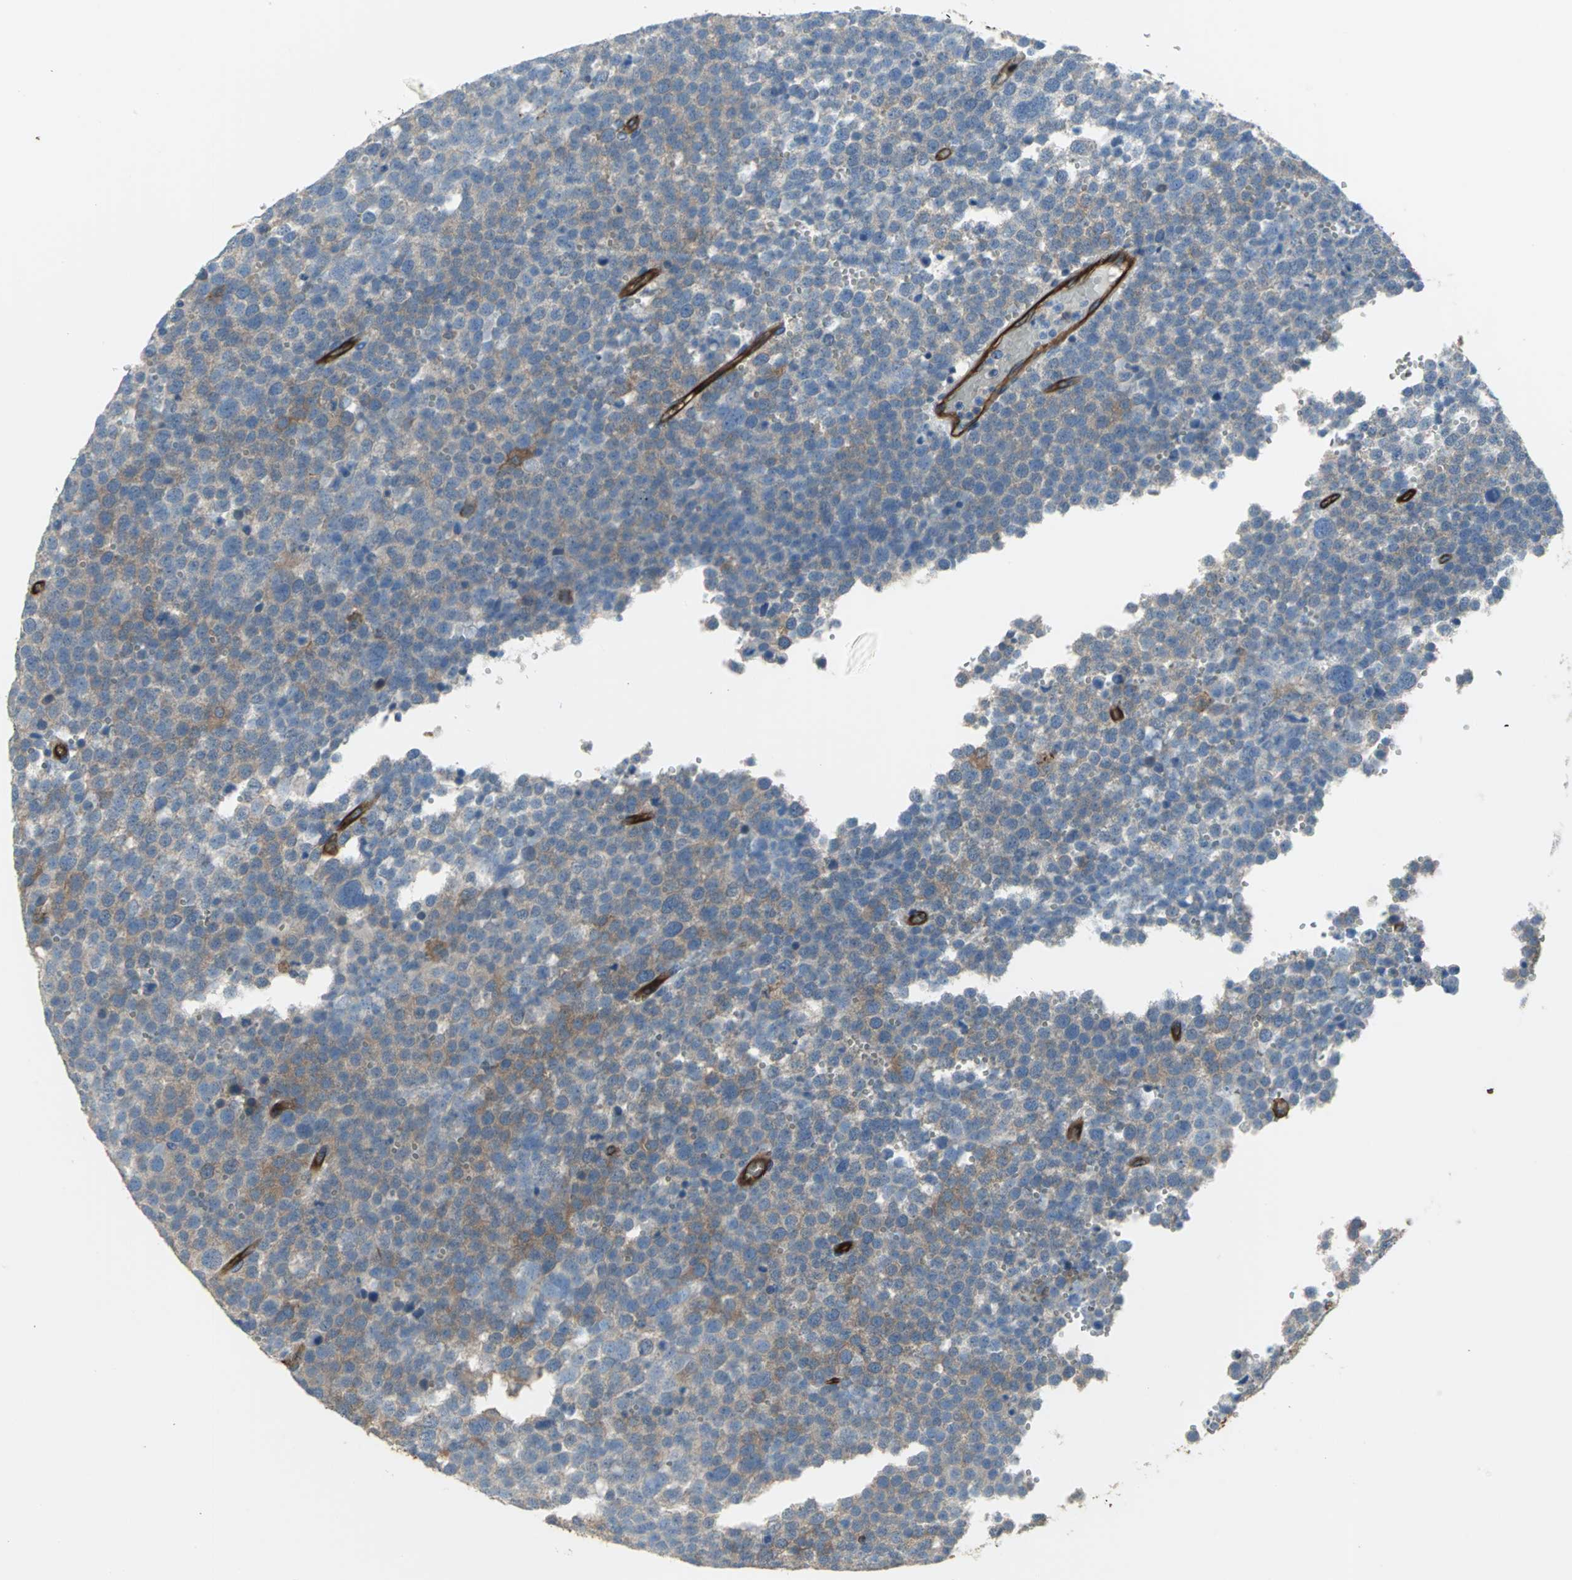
{"staining": {"intensity": "weak", "quantity": ">75%", "location": "cytoplasmic/membranous"}, "tissue": "testis cancer", "cell_type": "Tumor cells", "image_type": "cancer", "snomed": [{"axis": "morphology", "description": "Seminoma, NOS"}, {"axis": "topography", "description": "Testis"}], "caption": "DAB immunohistochemical staining of testis cancer reveals weak cytoplasmic/membranous protein expression in about >75% of tumor cells. Nuclei are stained in blue.", "gene": "FLNB", "patient": {"sex": "male", "age": 71}}